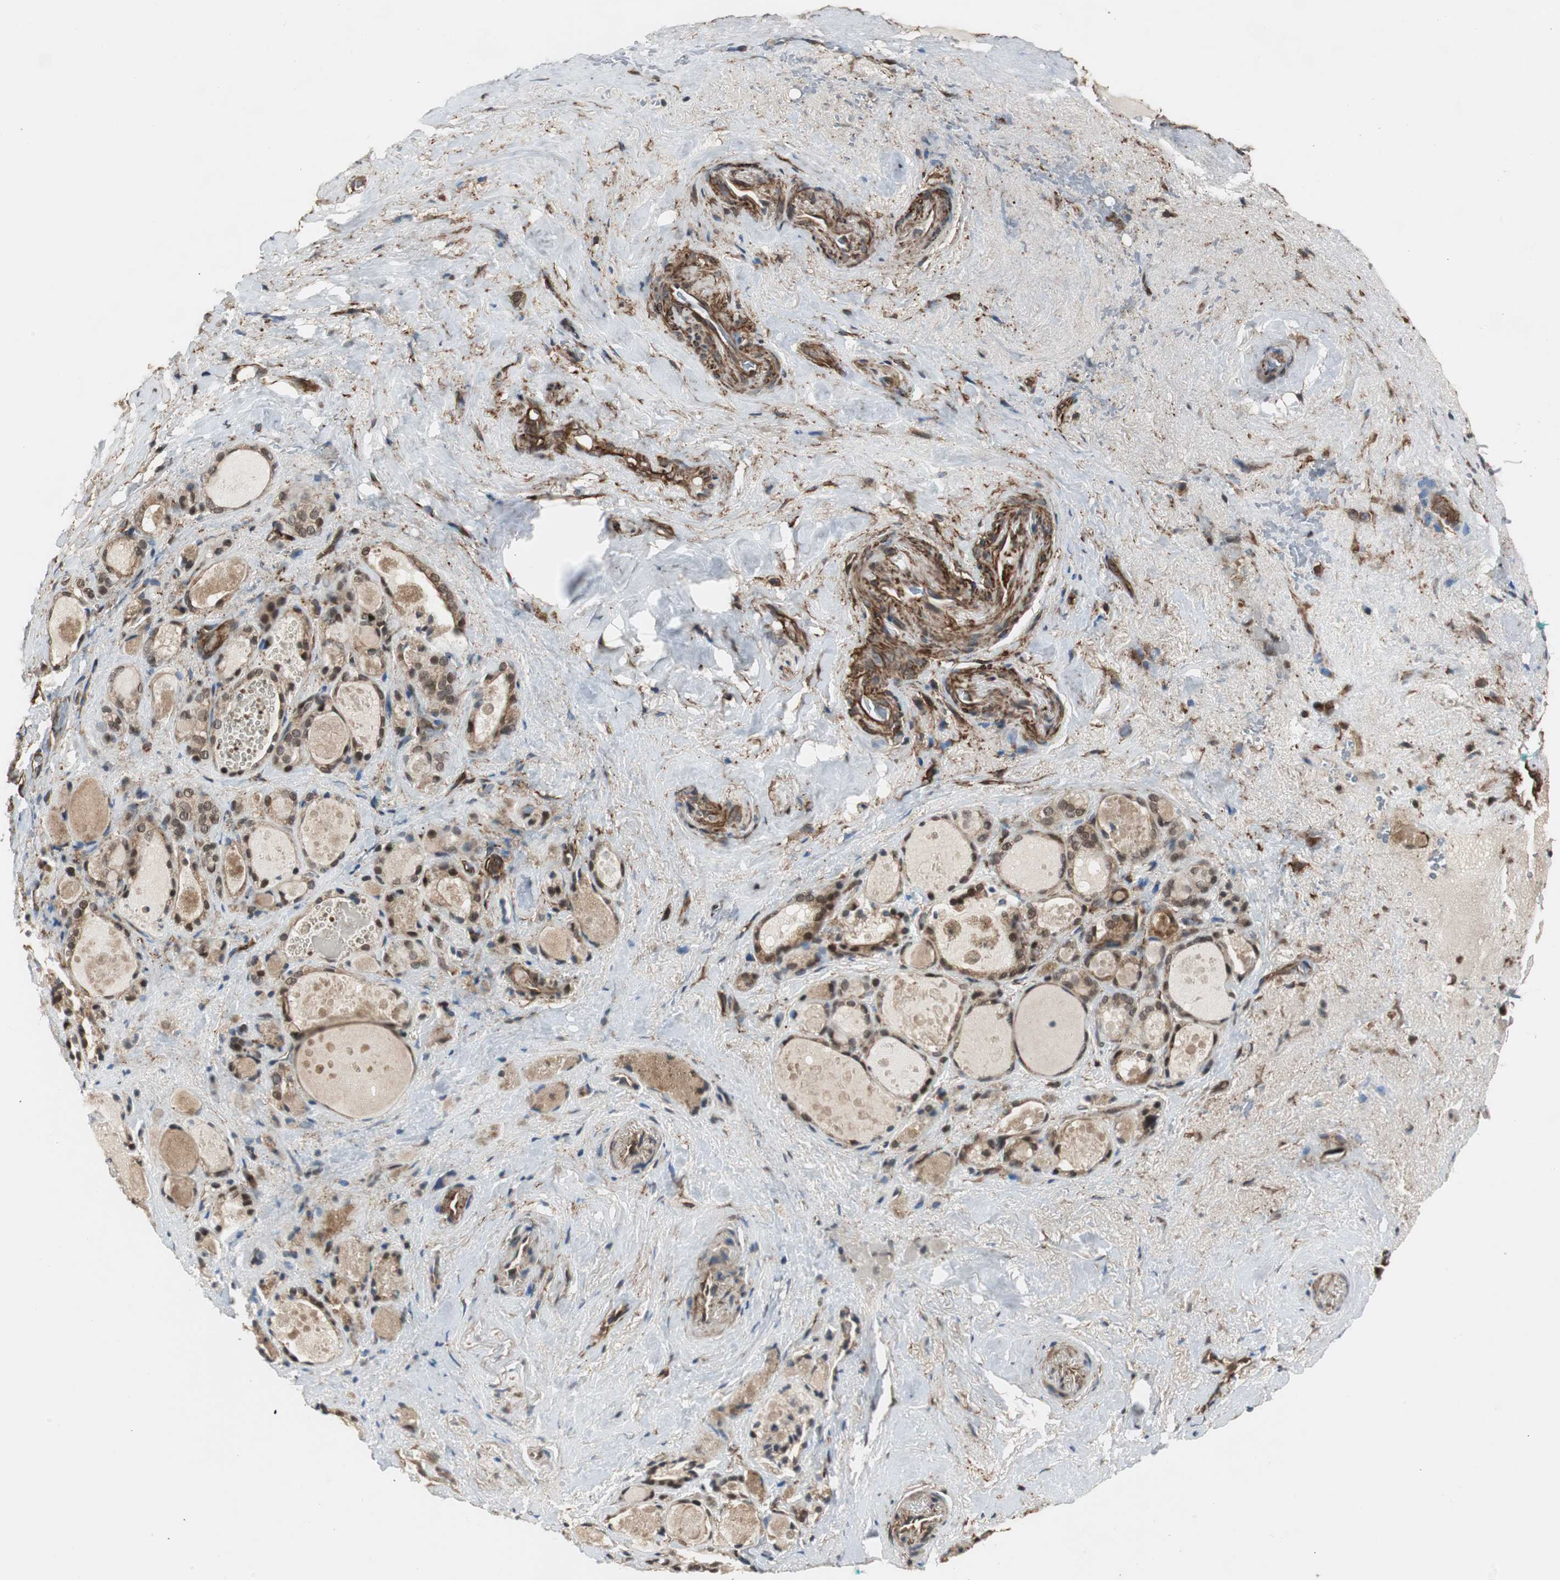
{"staining": {"intensity": "strong", "quantity": ">75%", "location": "cytoplasmic/membranous,nuclear"}, "tissue": "thyroid gland", "cell_type": "Glandular cells", "image_type": "normal", "snomed": [{"axis": "morphology", "description": "Normal tissue, NOS"}, {"axis": "topography", "description": "Thyroid gland"}], "caption": "Immunohistochemical staining of normal thyroid gland displays >75% levels of strong cytoplasmic/membranous,nuclear protein positivity in about >75% of glandular cells.", "gene": "PTPN11", "patient": {"sex": "female", "age": 75}}